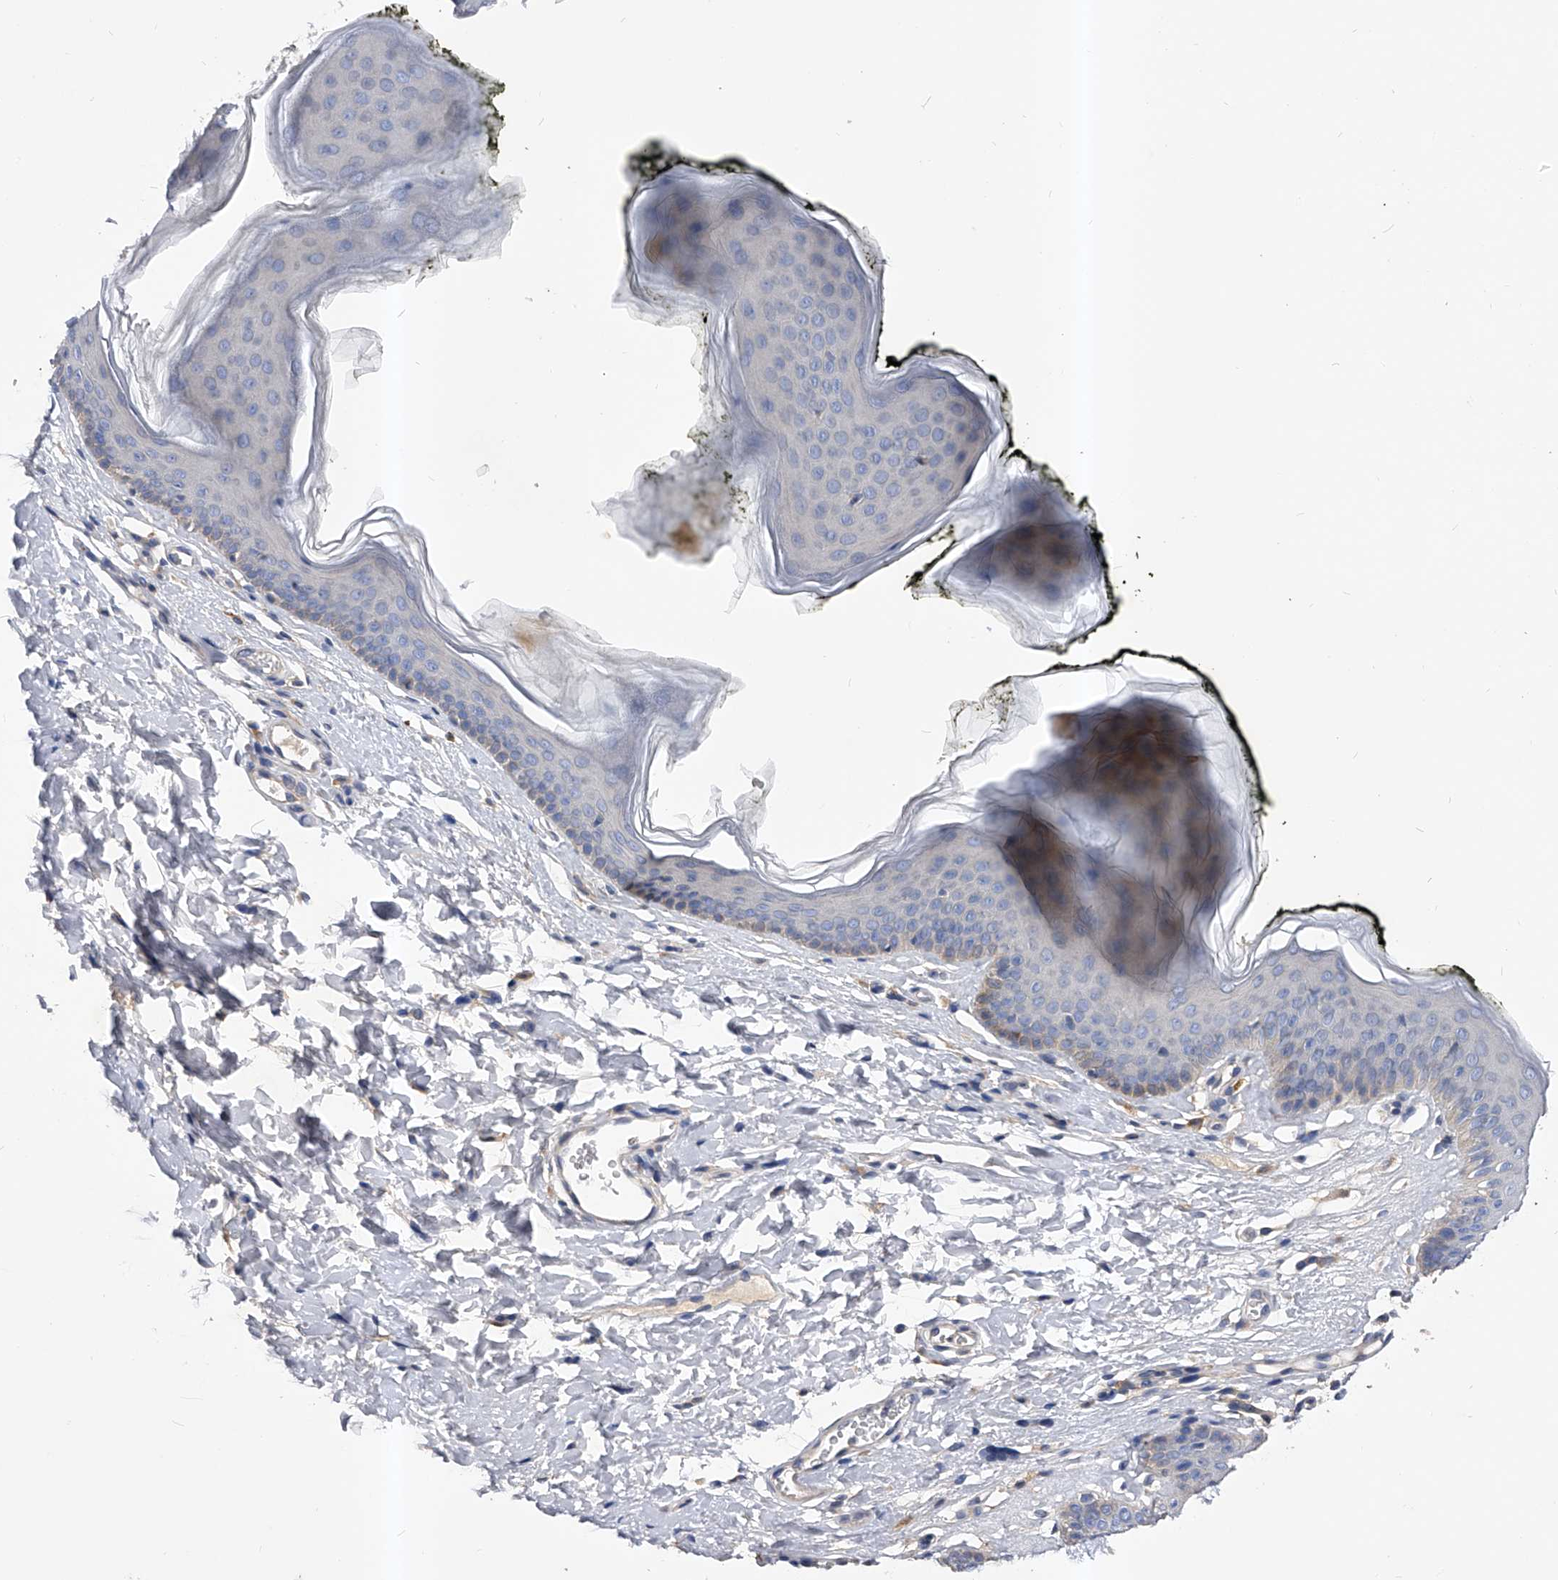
{"staining": {"intensity": "weak", "quantity": "<25%", "location": "cytoplasmic/membranous"}, "tissue": "skin", "cell_type": "Epidermal cells", "image_type": "normal", "snomed": [{"axis": "morphology", "description": "Normal tissue, NOS"}, {"axis": "morphology", "description": "Inflammation, NOS"}, {"axis": "topography", "description": "Vulva"}], "caption": "DAB (3,3'-diaminobenzidine) immunohistochemical staining of benign human skin demonstrates no significant expression in epidermal cells.", "gene": "ARL4C", "patient": {"sex": "female", "age": 84}}